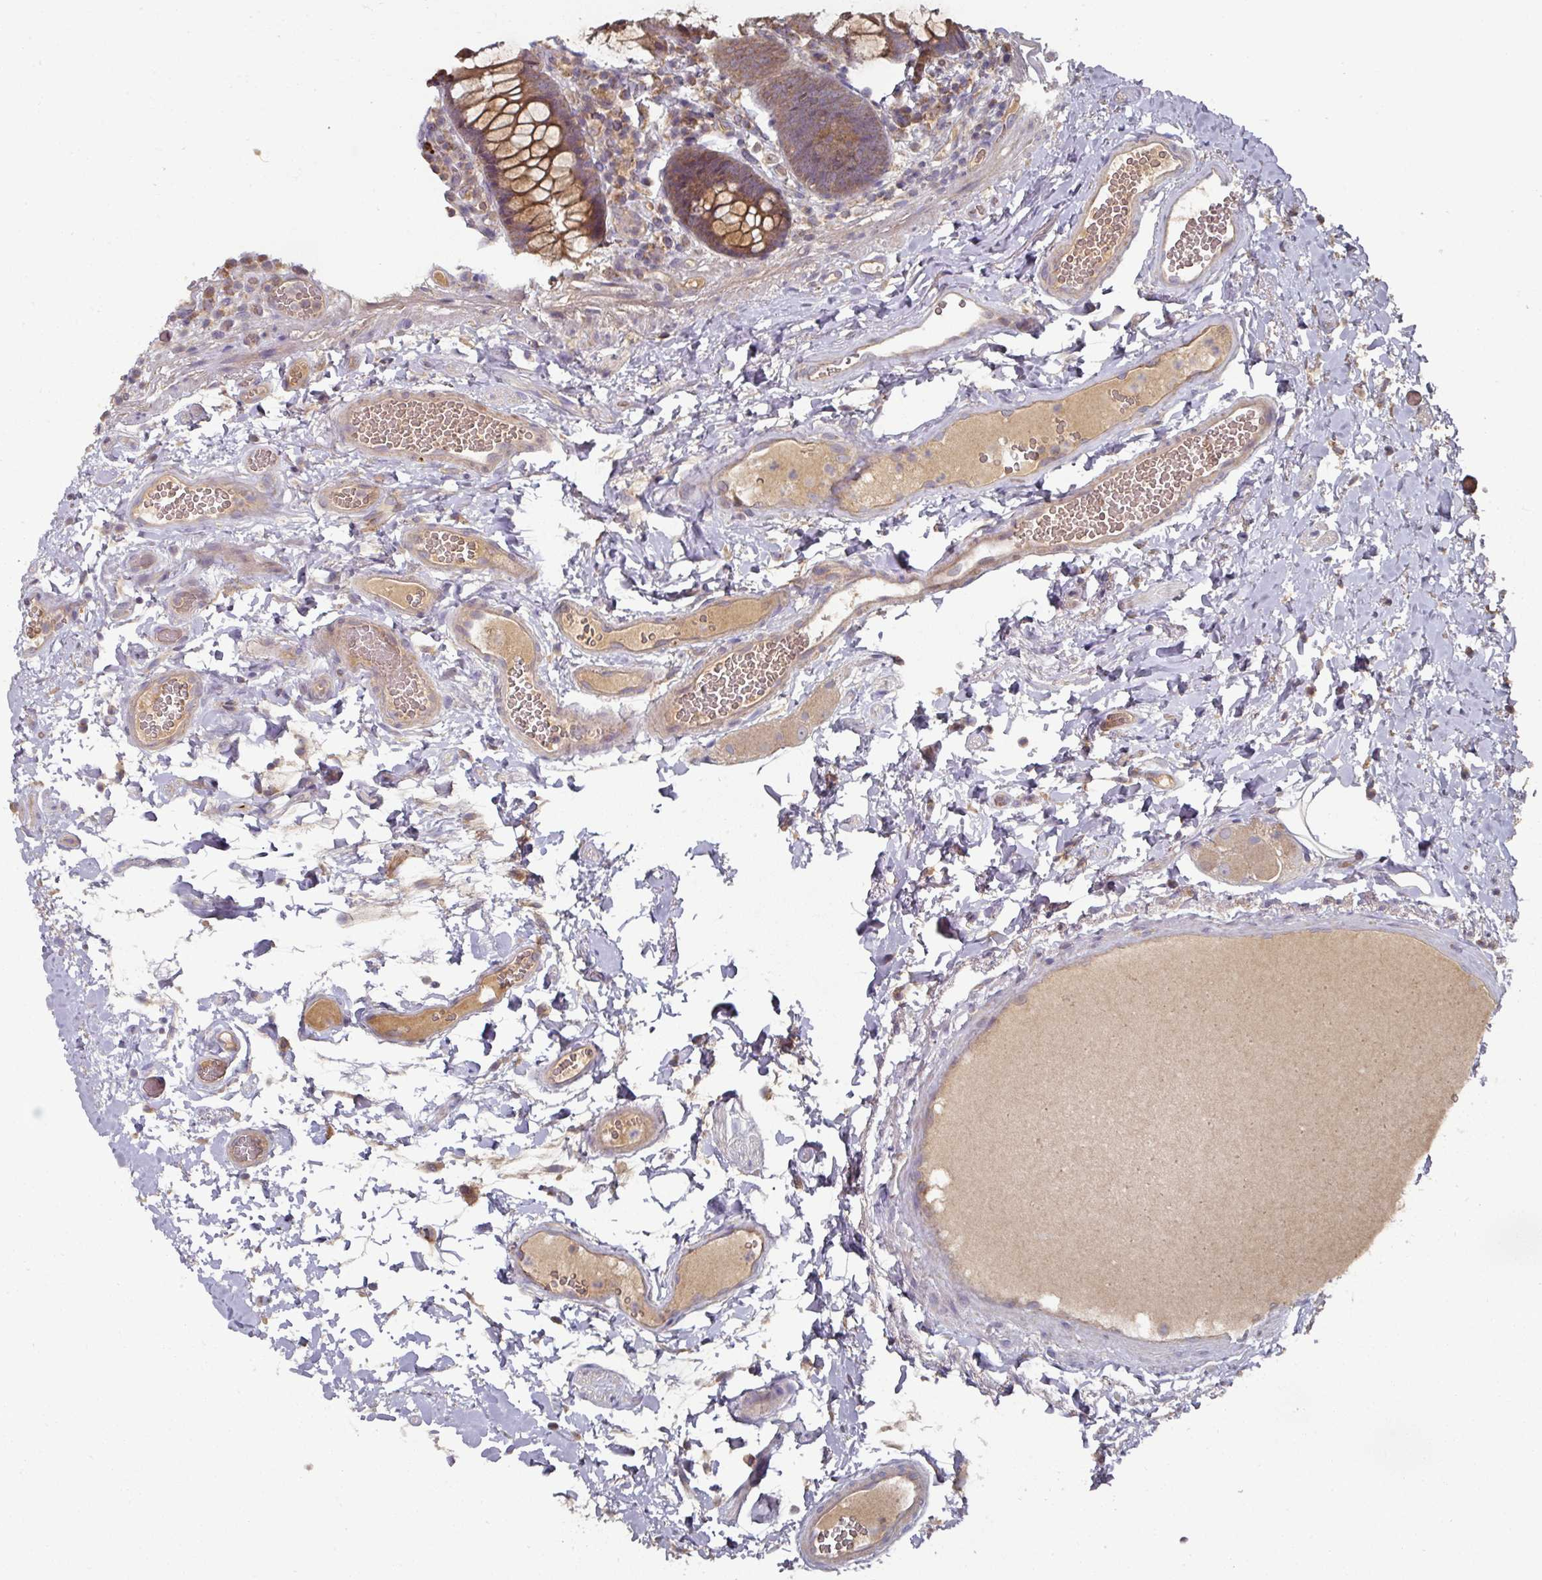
{"staining": {"intensity": "weak", "quantity": ">75%", "location": "cytoplasmic/membranous"}, "tissue": "colon", "cell_type": "Endothelial cells", "image_type": "normal", "snomed": [{"axis": "morphology", "description": "Normal tissue, NOS"}, {"axis": "topography", "description": "Colon"}], "caption": "Protein staining demonstrates weak cytoplasmic/membranous staining in approximately >75% of endothelial cells in normal colon. The staining was performed using DAB, with brown indicating positive protein expression. Nuclei are stained blue with hematoxylin.", "gene": "DNAJC7", "patient": {"sex": "male", "age": 84}}